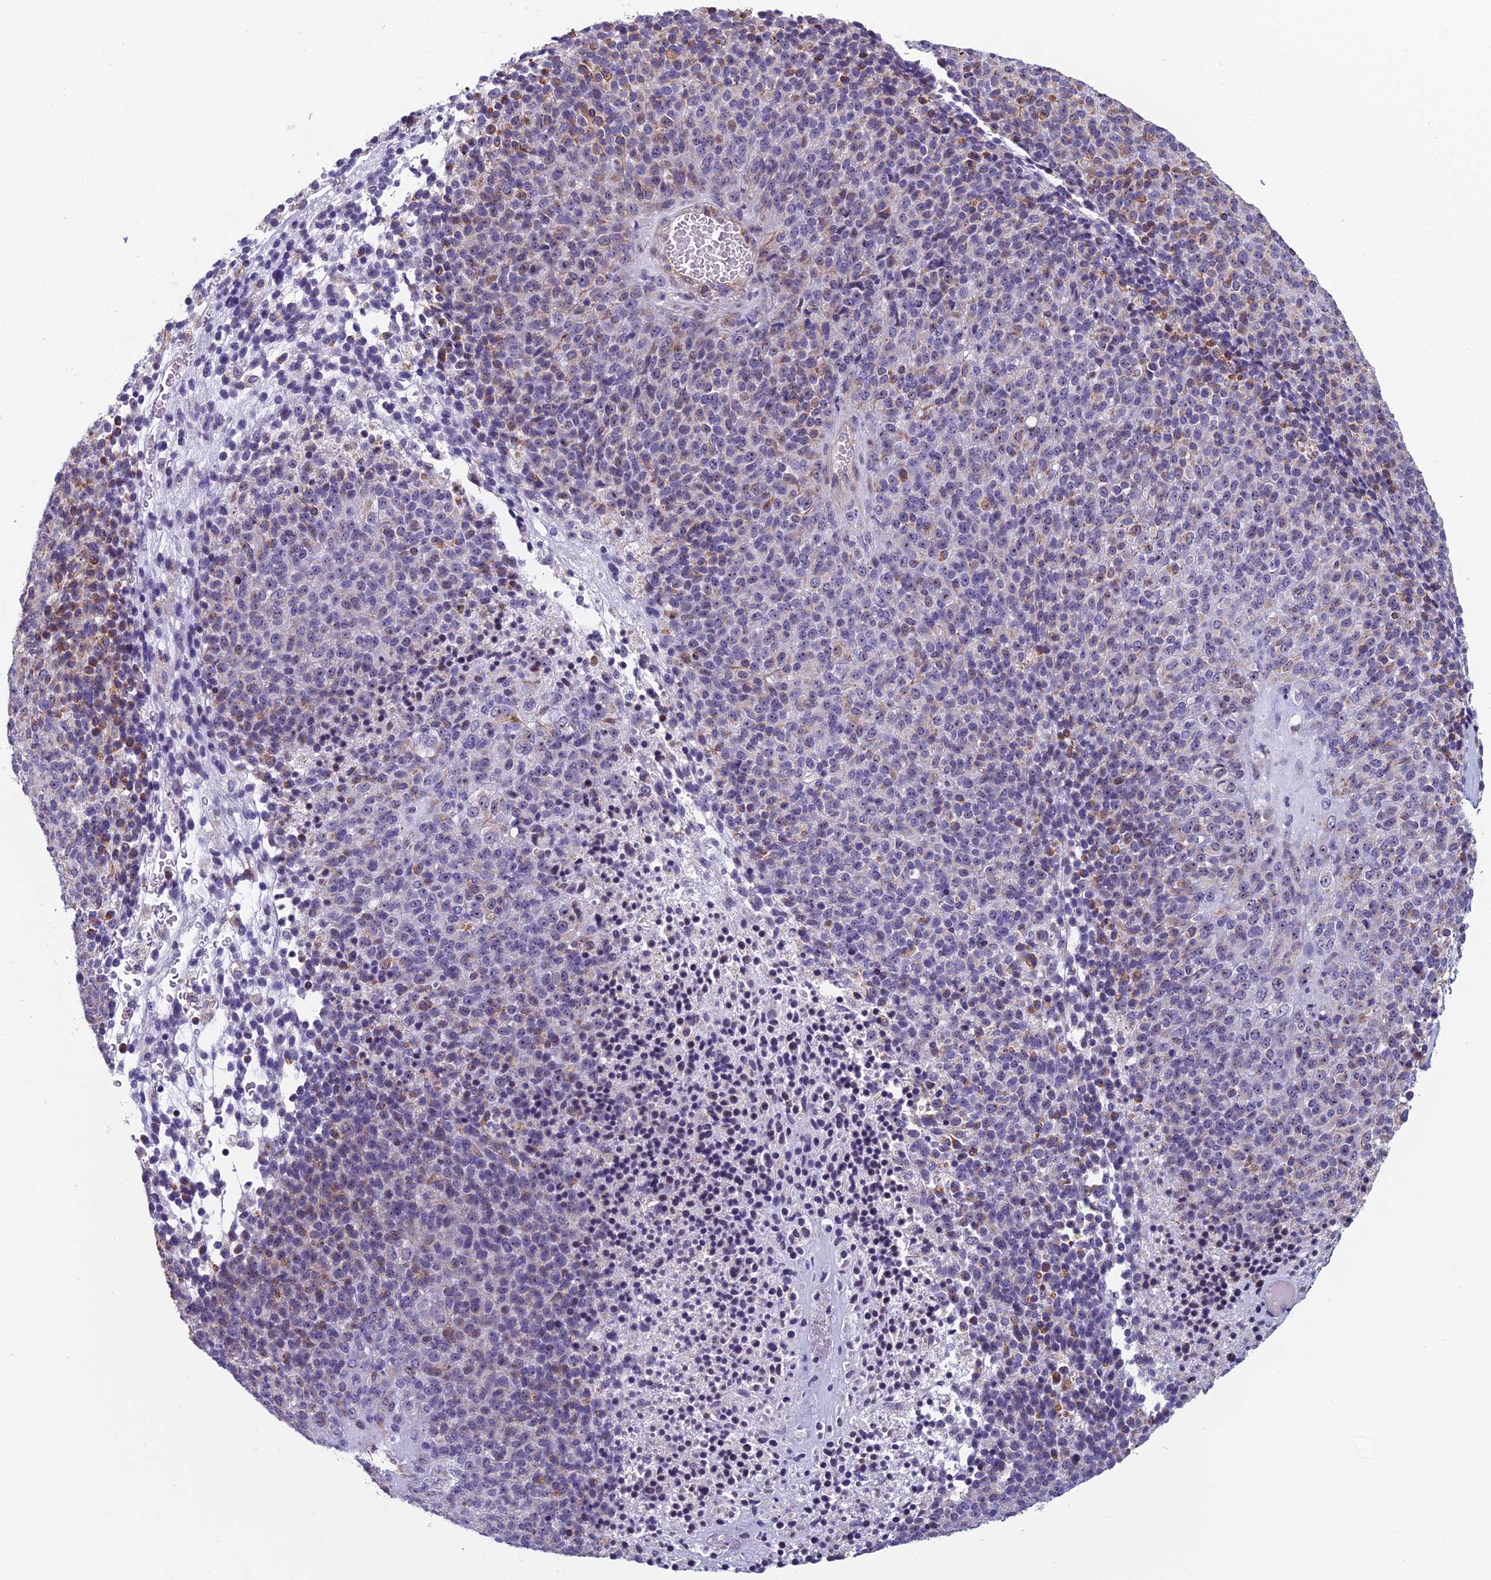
{"staining": {"intensity": "weak", "quantity": "<25%", "location": "cytoplasmic/membranous,nuclear"}, "tissue": "melanoma", "cell_type": "Tumor cells", "image_type": "cancer", "snomed": [{"axis": "morphology", "description": "Malignant melanoma, Metastatic site"}, {"axis": "topography", "description": "Brain"}], "caption": "Protein analysis of melanoma shows no significant positivity in tumor cells.", "gene": "NOC2L", "patient": {"sex": "female", "age": 56}}